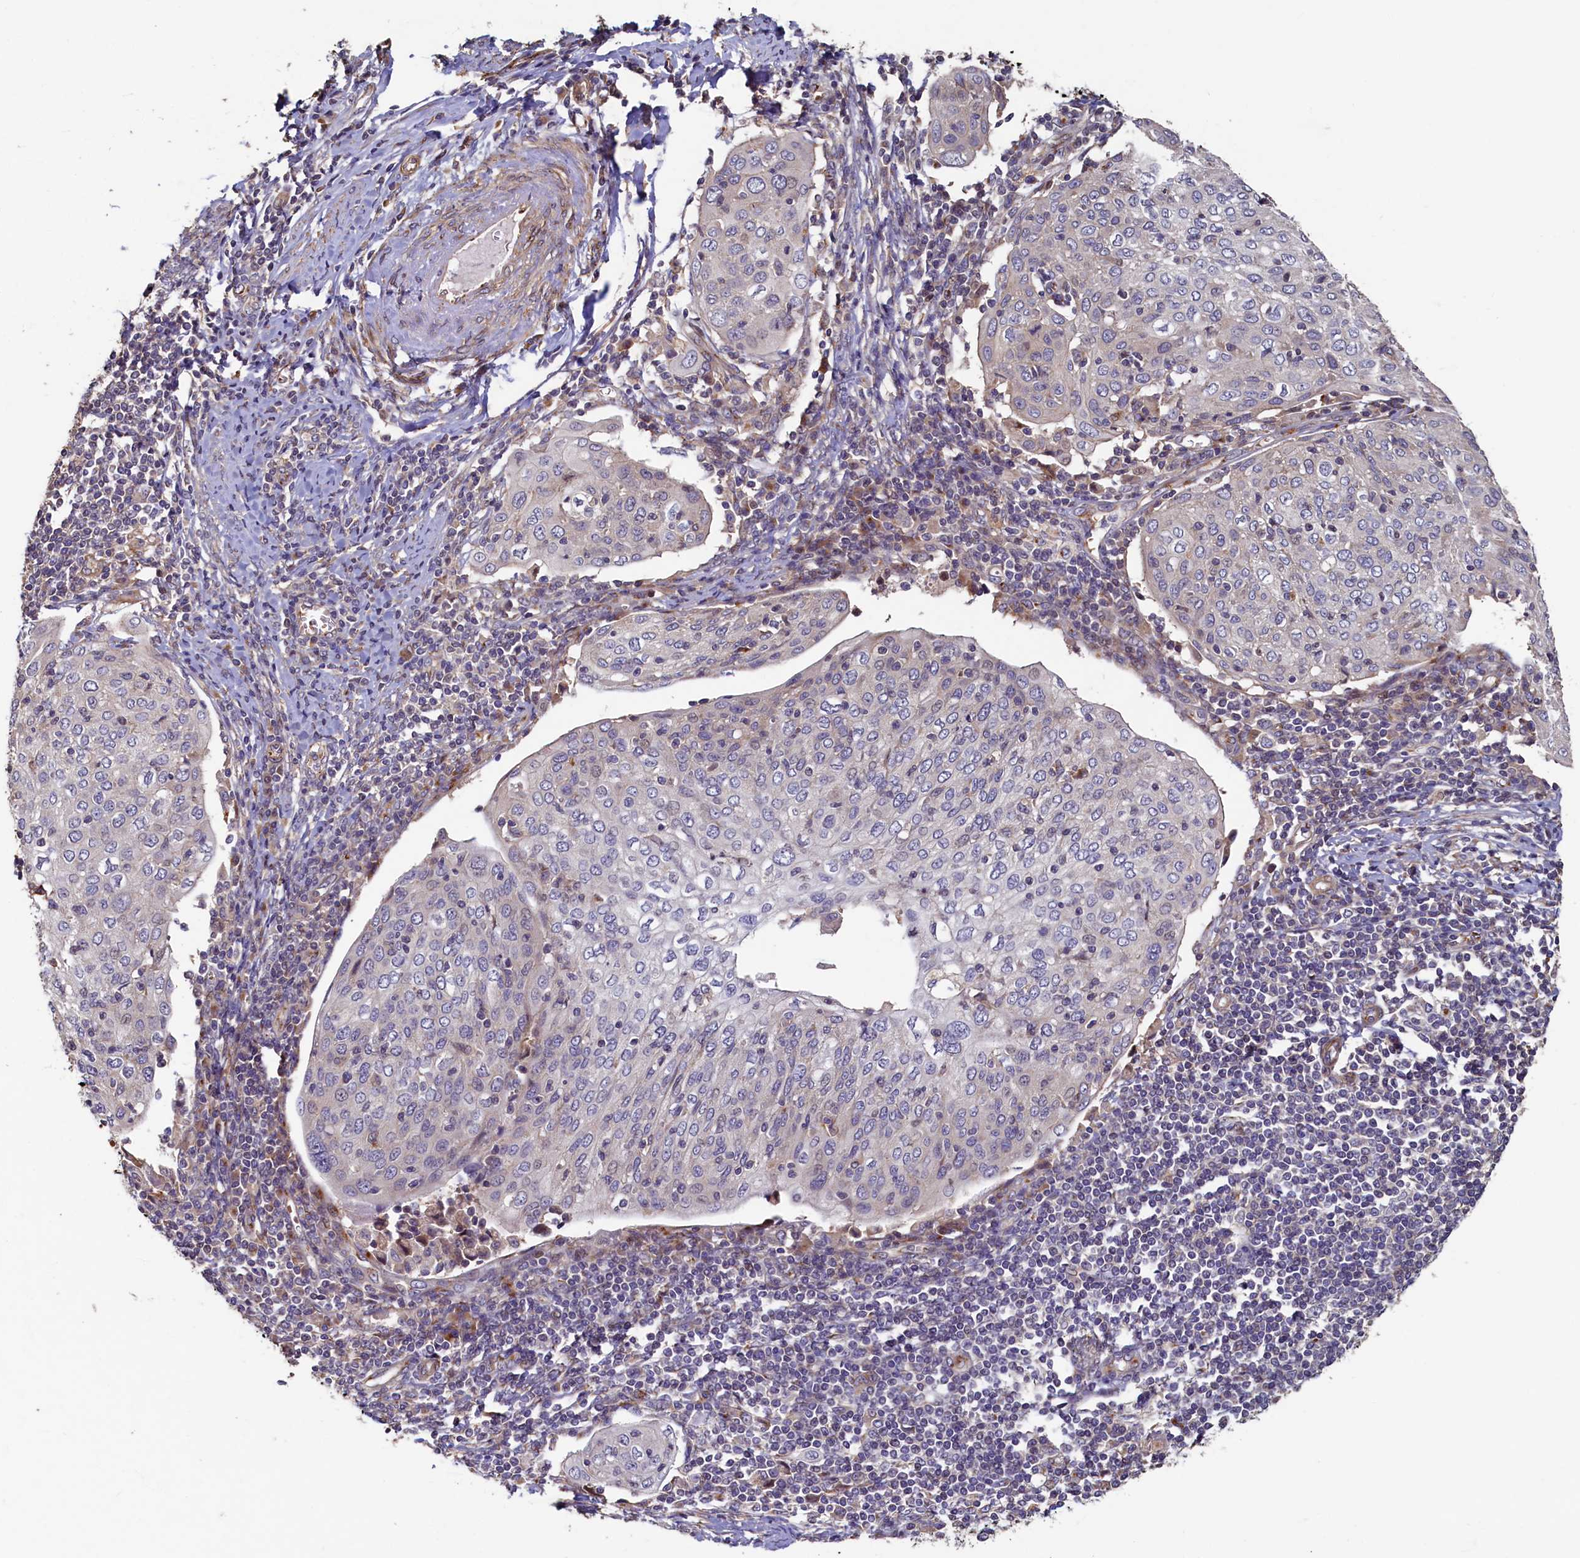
{"staining": {"intensity": "negative", "quantity": "none", "location": "none"}, "tissue": "cervical cancer", "cell_type": "Tumor cells", "image_type": "cancer", "snomed": [{"axis": "morphology", "description": "Squamous cell carcinoma, NOS"}, {"axis": "topography", "description": "Cervix"}], "caption": "An immunohistochemistry histopathology image of squamous cell carcinoma (cervical) is shown. There is no staining in tumor cells of squamous cell carcinoma (cervical). (DAB immunohistochemistry visualized using brightfield microscopy, high magnification).", "gene": "TMEM181", "patient": {"sex": "female", "age": 67}}